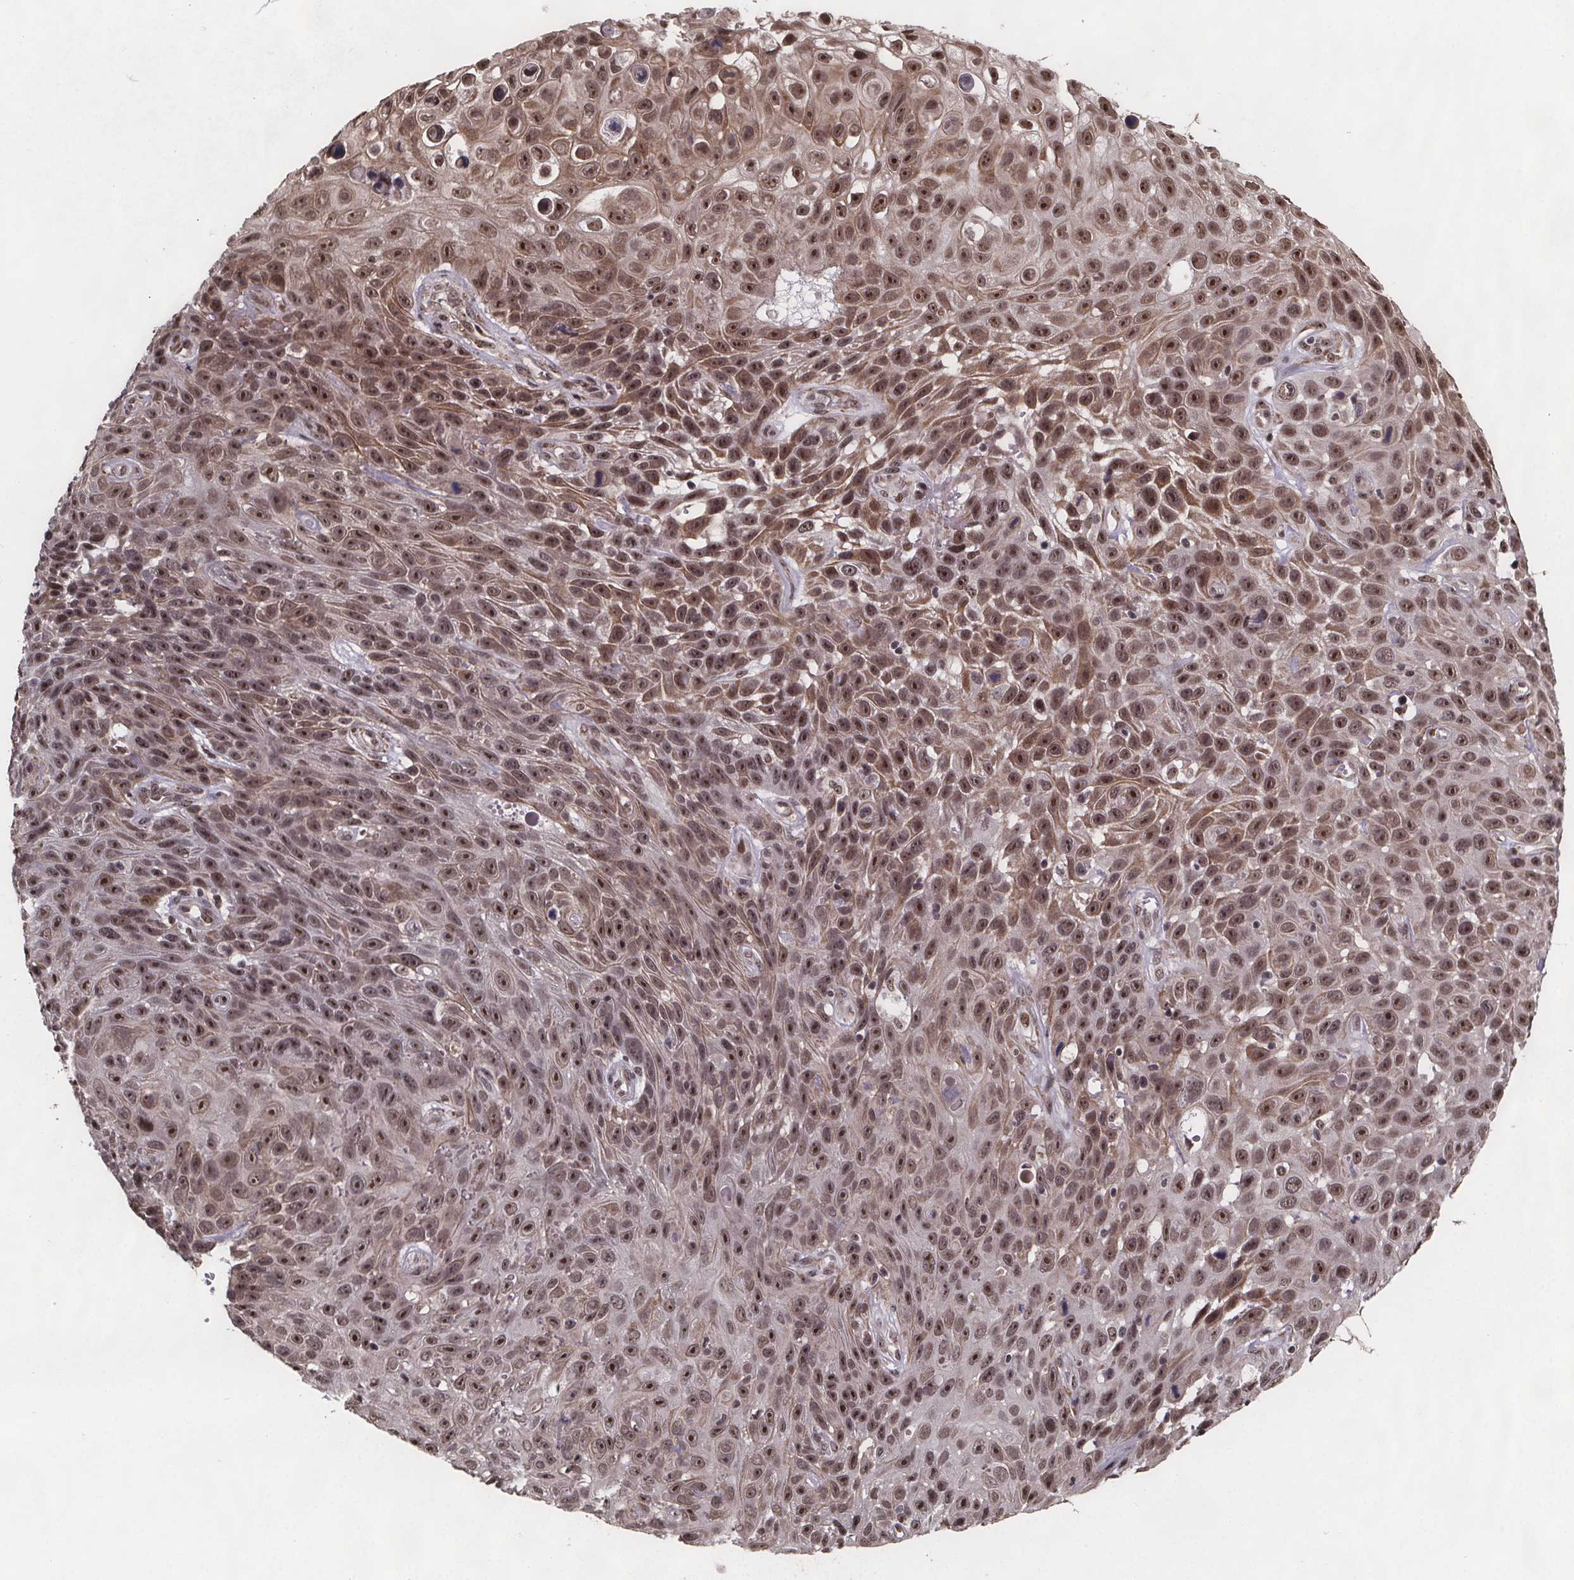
{"staining": {"intensity": "moderate", "quantity": ">75%", "location": "nuclear"}, "tissue": "skin cancer", "cell_type": "Tumor cells", "image_type": "cancer", "snomed": [{"axis": "morphology", "description": "Squamous cell carcinoma, NOS"}, {"axis": "topography", "description": "Skin"}], "caption": "Skin cancer stained with a brown dye reveals moderate nuclear positive positivity in about >75% of tumor cells.", "gene": "U2SURP", "patient": {"sex": "male", "age": 82}}